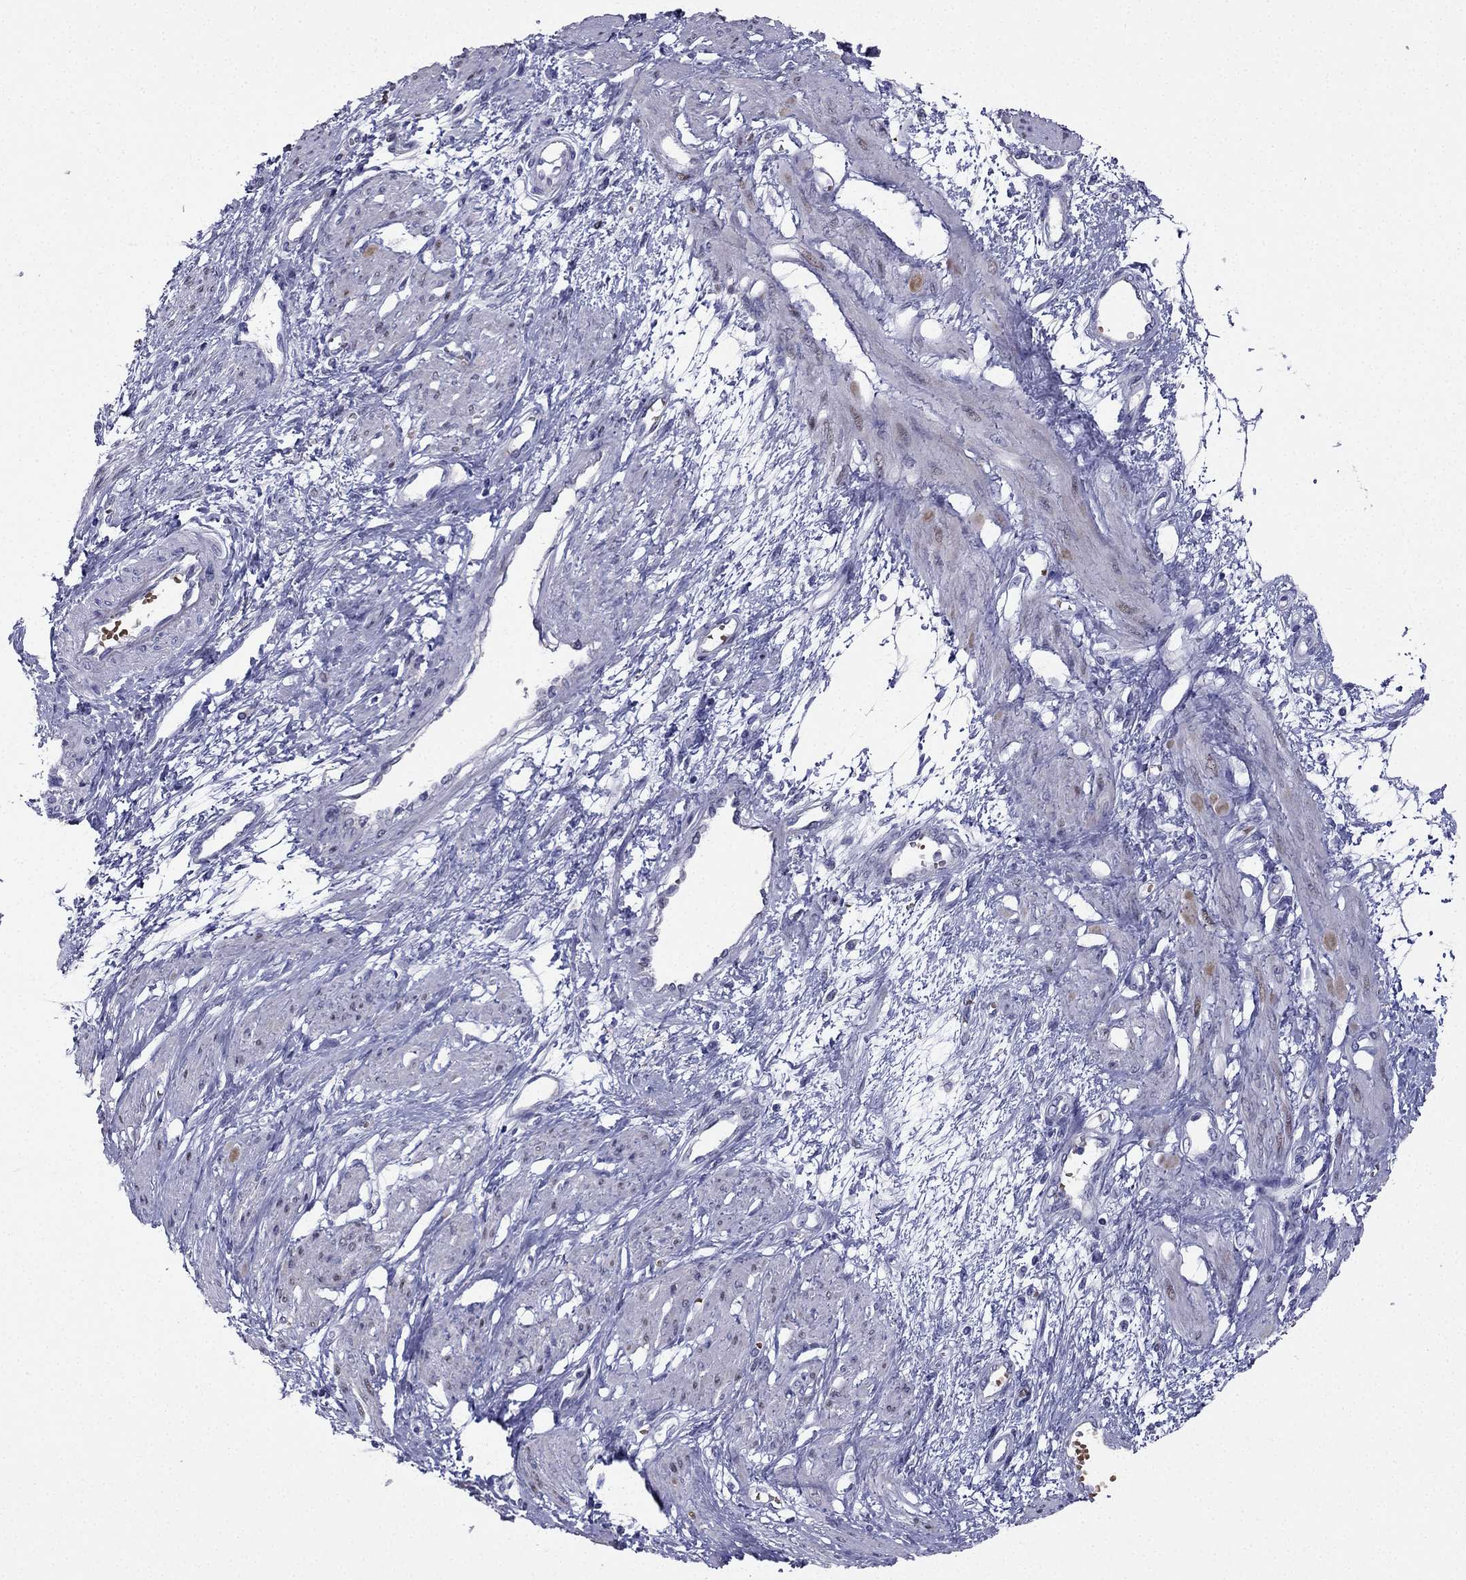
{"staining": {"intensity": "negative", "quantity": "none", "location": "none"}, "tissue": "smooth muscle", "cell_type": "Smooth muscle cells", "image_type": "normal", "snomed": [{"axis": "morphology", "description": "Normal tissue, NOS"}, {"axis": "topography", "description": "Smooth muscle"}, {"axis": "topography", "description": "Uterus"}], "caption": "Smooth muscle cells show no significant staining in unremarkable smooth muscle. (DAB immunohistochemistry (IHC) visualized using brightfield microscopy, high magnification).", "gene": "RSPH14", "patient": {"sex": "female", "age": 39}}